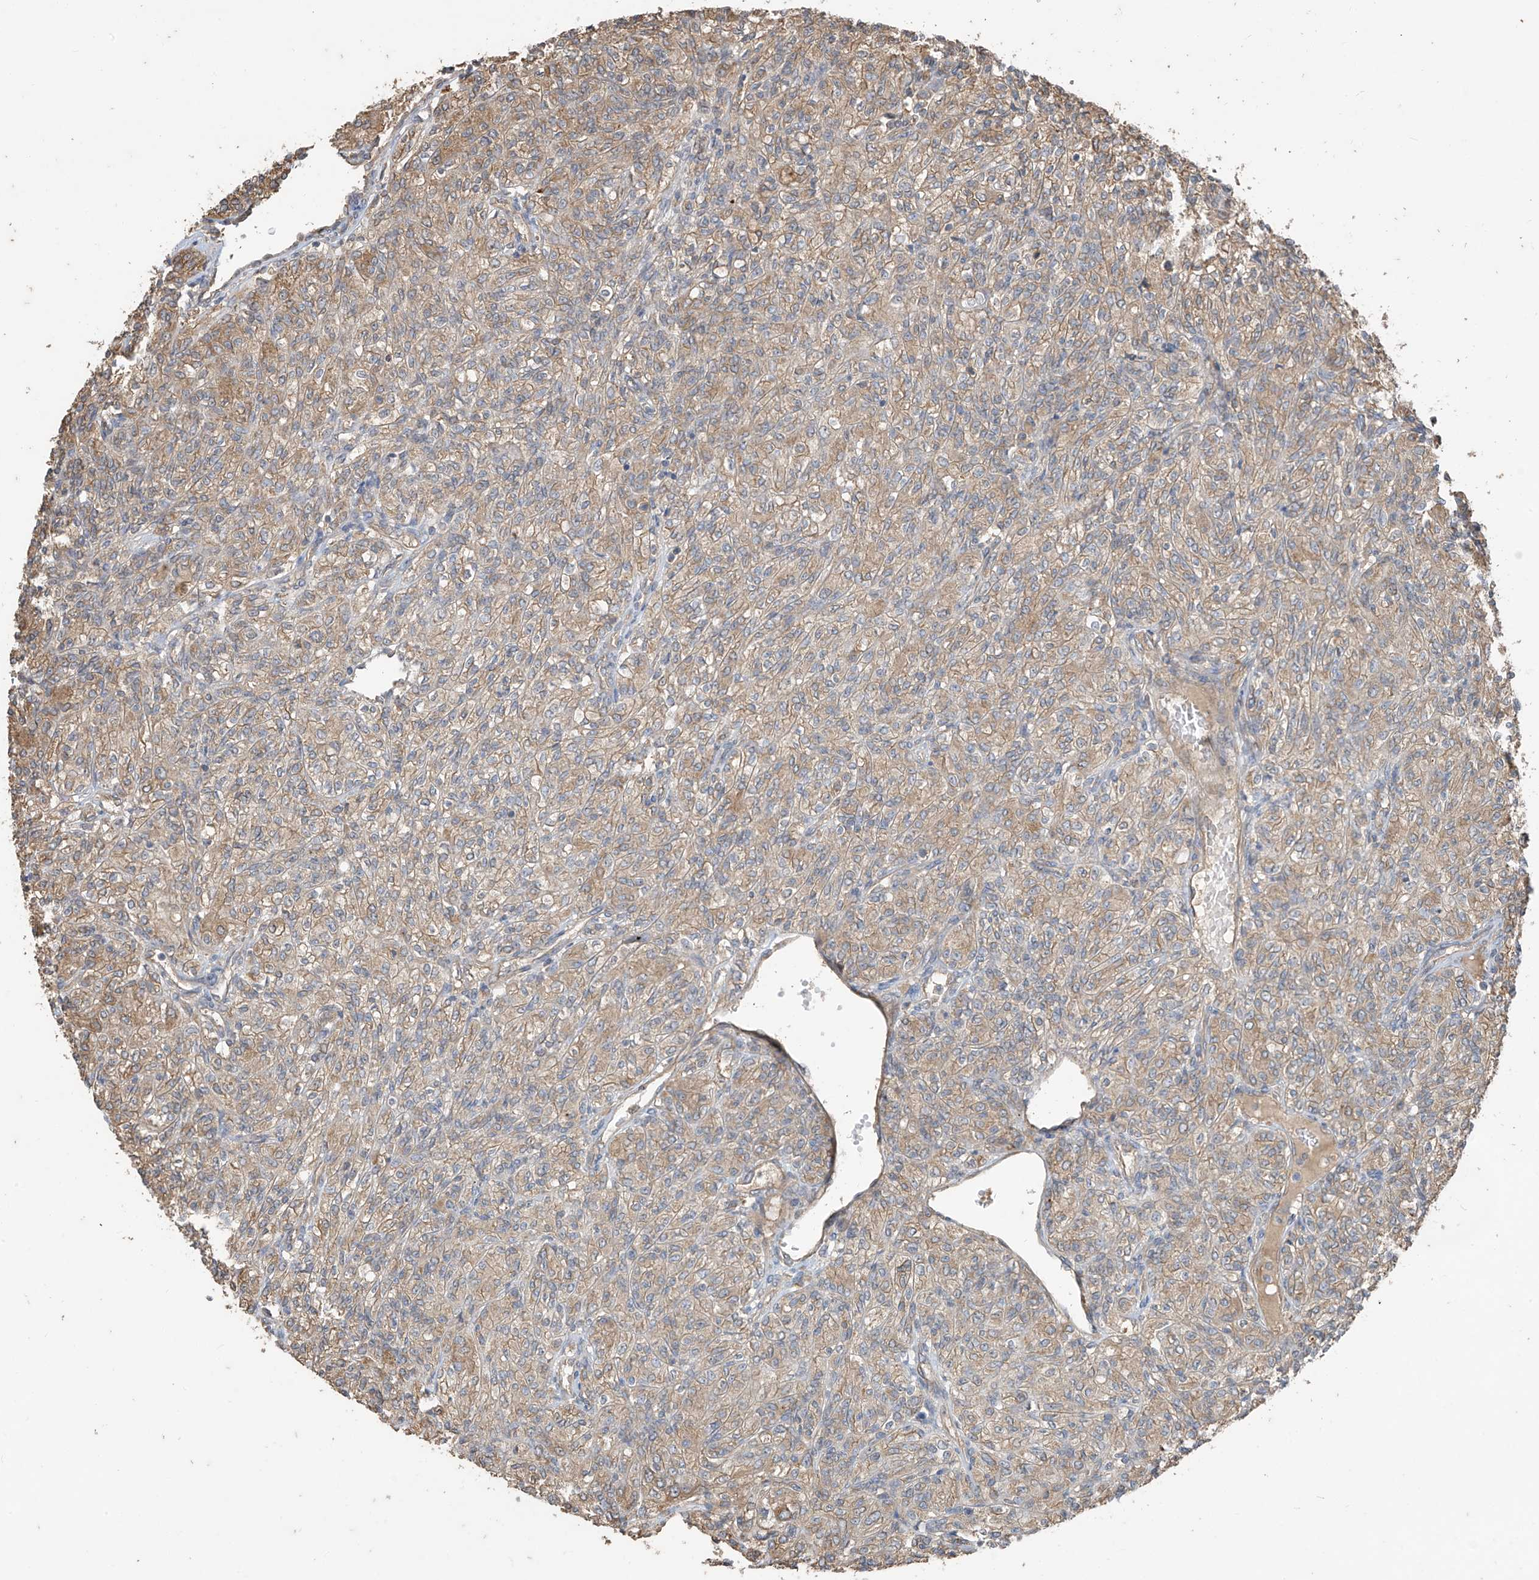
{"staining": {"intensity": "moderate", "quantity": "25%-75%", "location": "cytoplasmic/membranous"}, "tissue": "renal cancer", "cell_type": "Tumor cells", "image_type": "cancer", "snomed": [{"axis": "morphology", "description": "Adenocarcinoma, NOS"}, {"axis": "topography", "description": "Kidney"}], "caption": "DAB (3,3'-diaminobenzidine) immunohistochemical staining of adenocarcinoma (renal) demonstrates moderate cytoplasmic/membranous protein staining in about 25%-75% of tumor cells.", "gene": "AGBL5", "patient": {"sex": "male", "age": 77}}